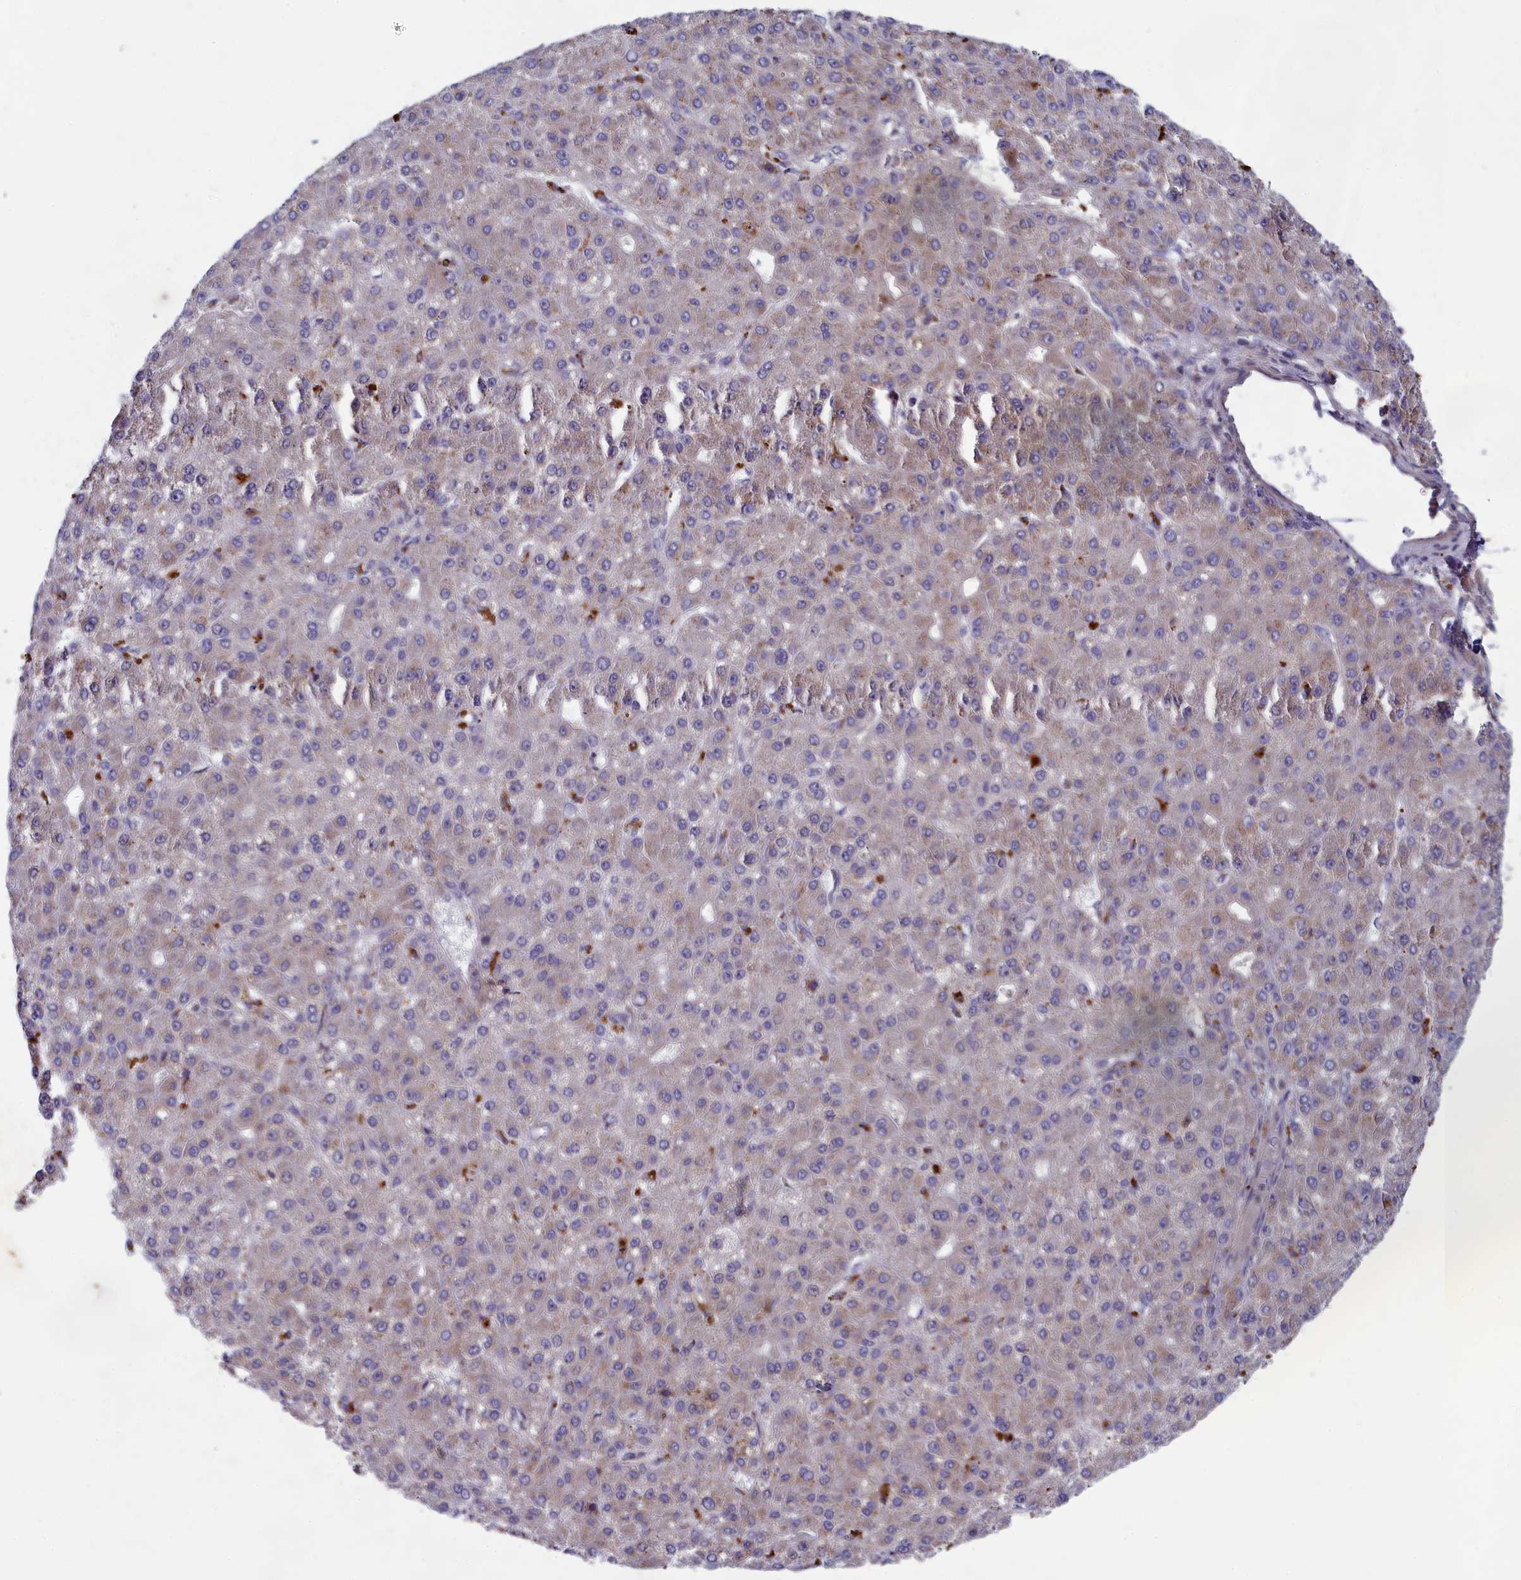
{"staining": {"intensity": "weak", "quantity": "25%-75%", "location": "cytoplasmic/membranous"}, "tissue": "liver cancer", "cell_type": "Tumor cells", "image_type": "cancer", "snomed": [{"axis": "morphology", "description": "Carcinoma, Hepatocellular, NOS"}, {"axis": "topography", "description": "Liver"}], "caption": "Liver hepatocellular carcinoma was stained to show a protein in brown. There is low levels of weak cytoplasmic/membranous positivity in approximately 25%-75% of tumor cells.", "gene": "BLTP2", "patient": {"sex": "male", "age": 67}}